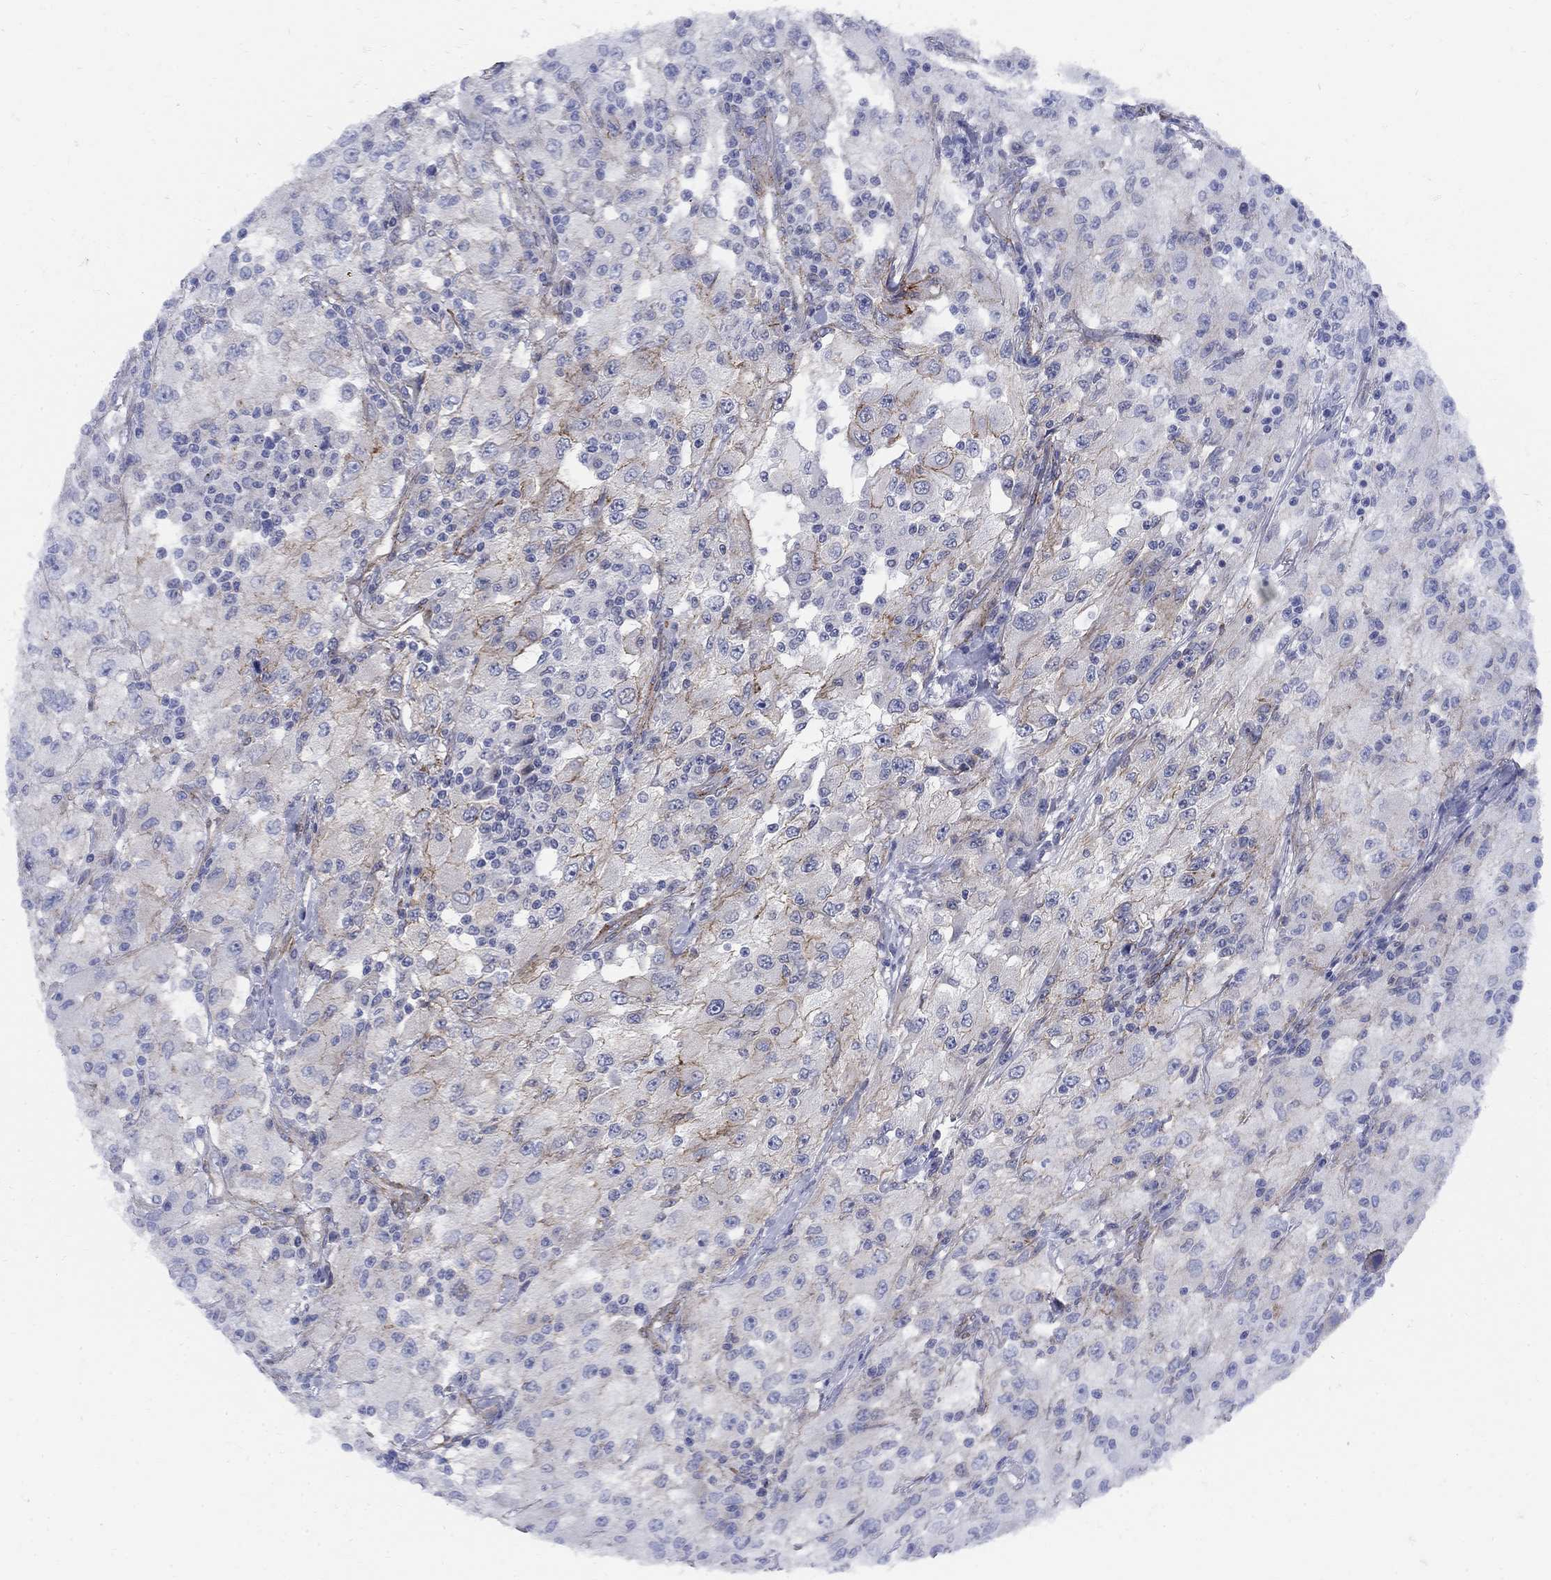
{"staining": {"intensity": "moderate", "quantity": "<25%", "location": "cytoplasmic/membranous"}, "tissue": "renal cancer", "cell_type": "Tumor cells", "image_type": "cancer", "snomed": [{"axis": "morphology", "description": "Adenocarcinoma, NOS"}, {"axis": "topography", "description": "Kidney"}], "caption": "About <25% of tumor cells in renal adenocarcinoma demonstrate moderate cytoplasmic/membranous protein staining as visualized by brown immunohistochemical staining.", "gene": "SEPTIN8", "patient": {"sex": "female", "age": 67}}